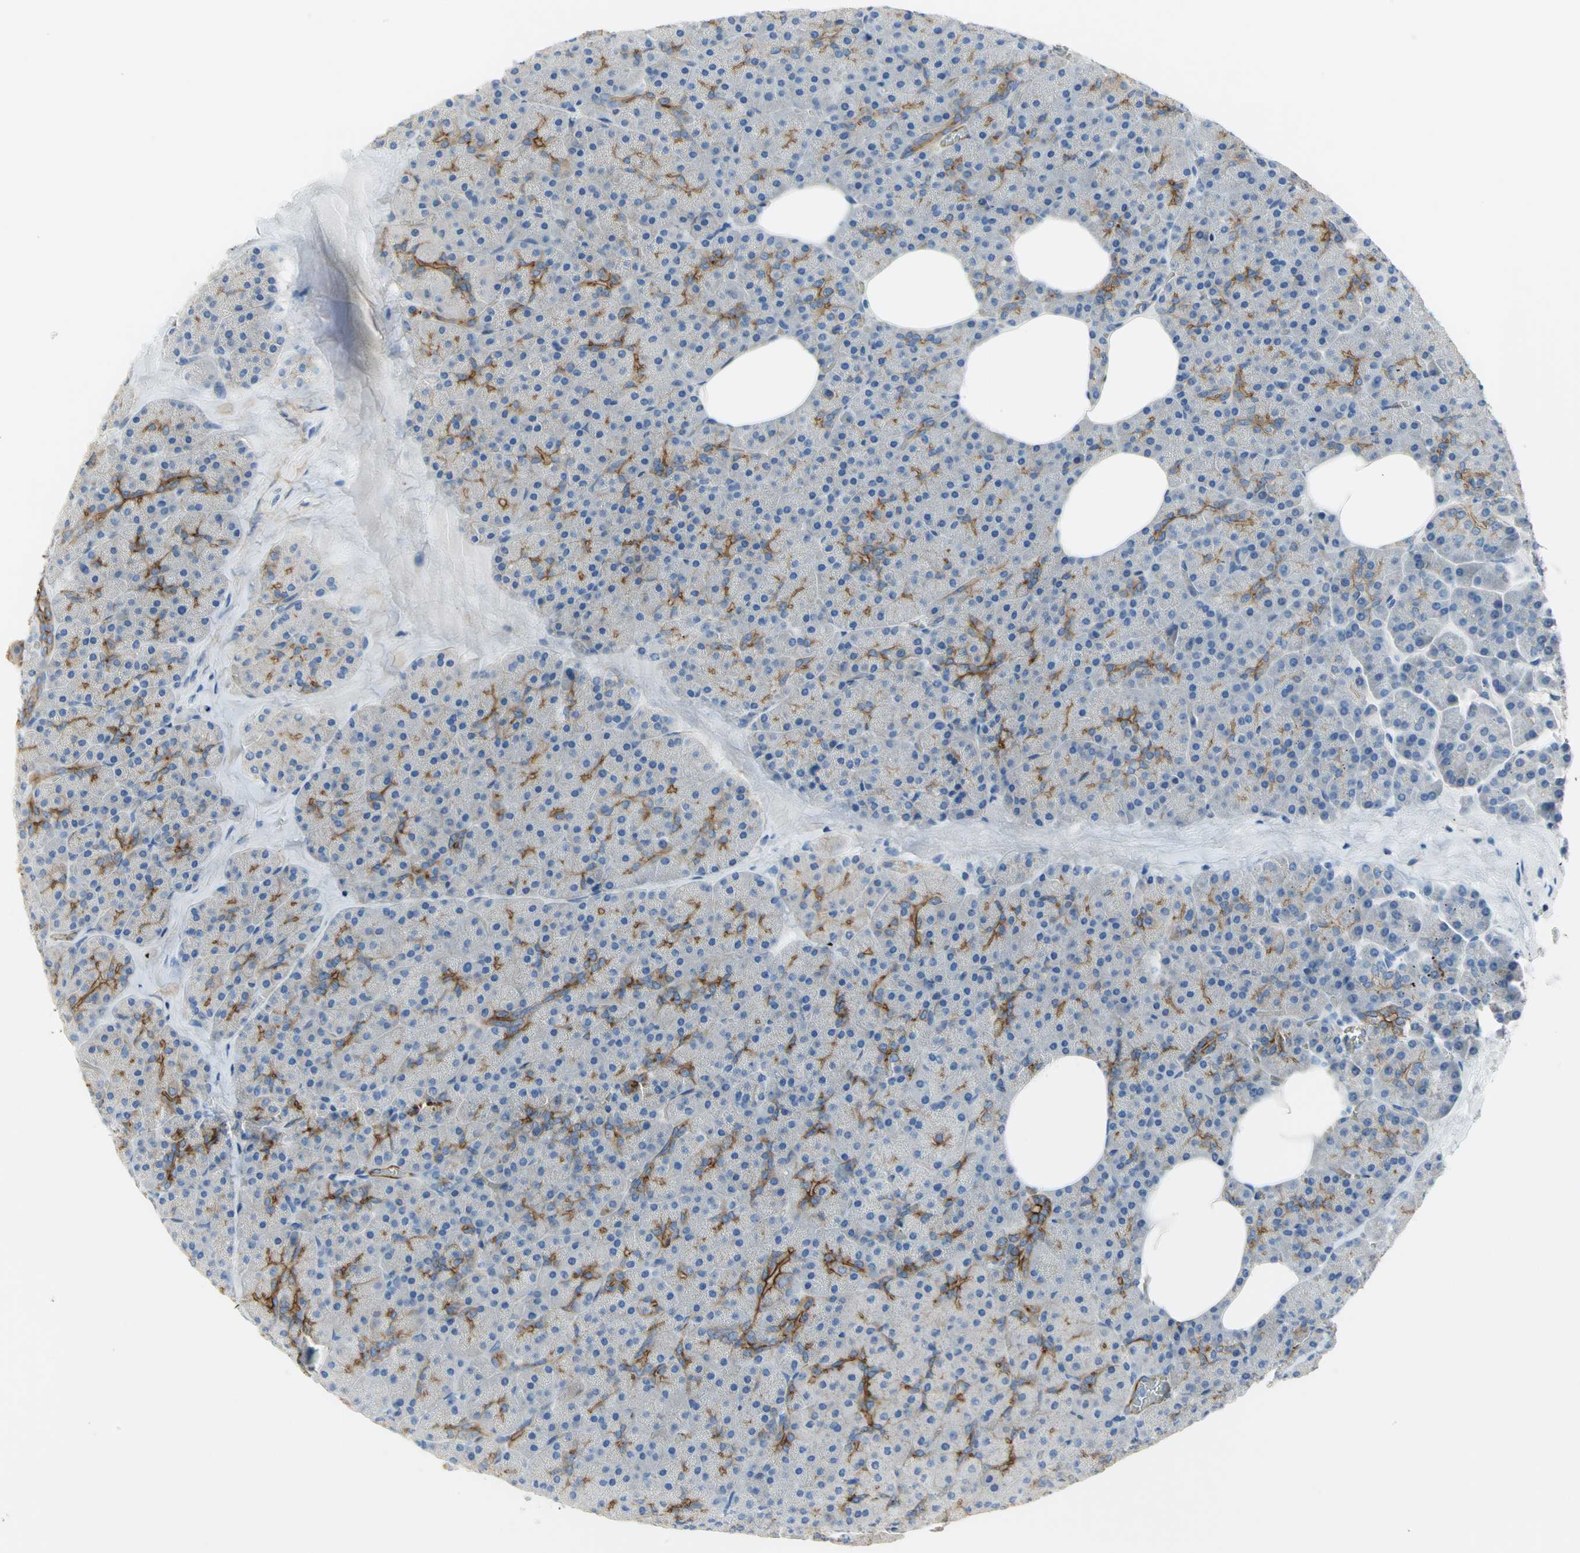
{"staining": {"intensity": "negative", "quantity": "none", "location": "none"}, "tissue": "pancreas", "cell_type": "Exocrine glandular cells", "image_type": "normal", "snomed": [{"axis": "morphology", "description": "Normal tissue, NOS"}, {"axis": "topography", "description": "Pancreas"}], "caption": "DAB (3,3'-diaminobenzidine) immunohistochemical staining of benign pancreas displays no significant expression in exocrine glandular cells.", "gene": "FLNB", "patient": {"sex": "female", "age": 35}}